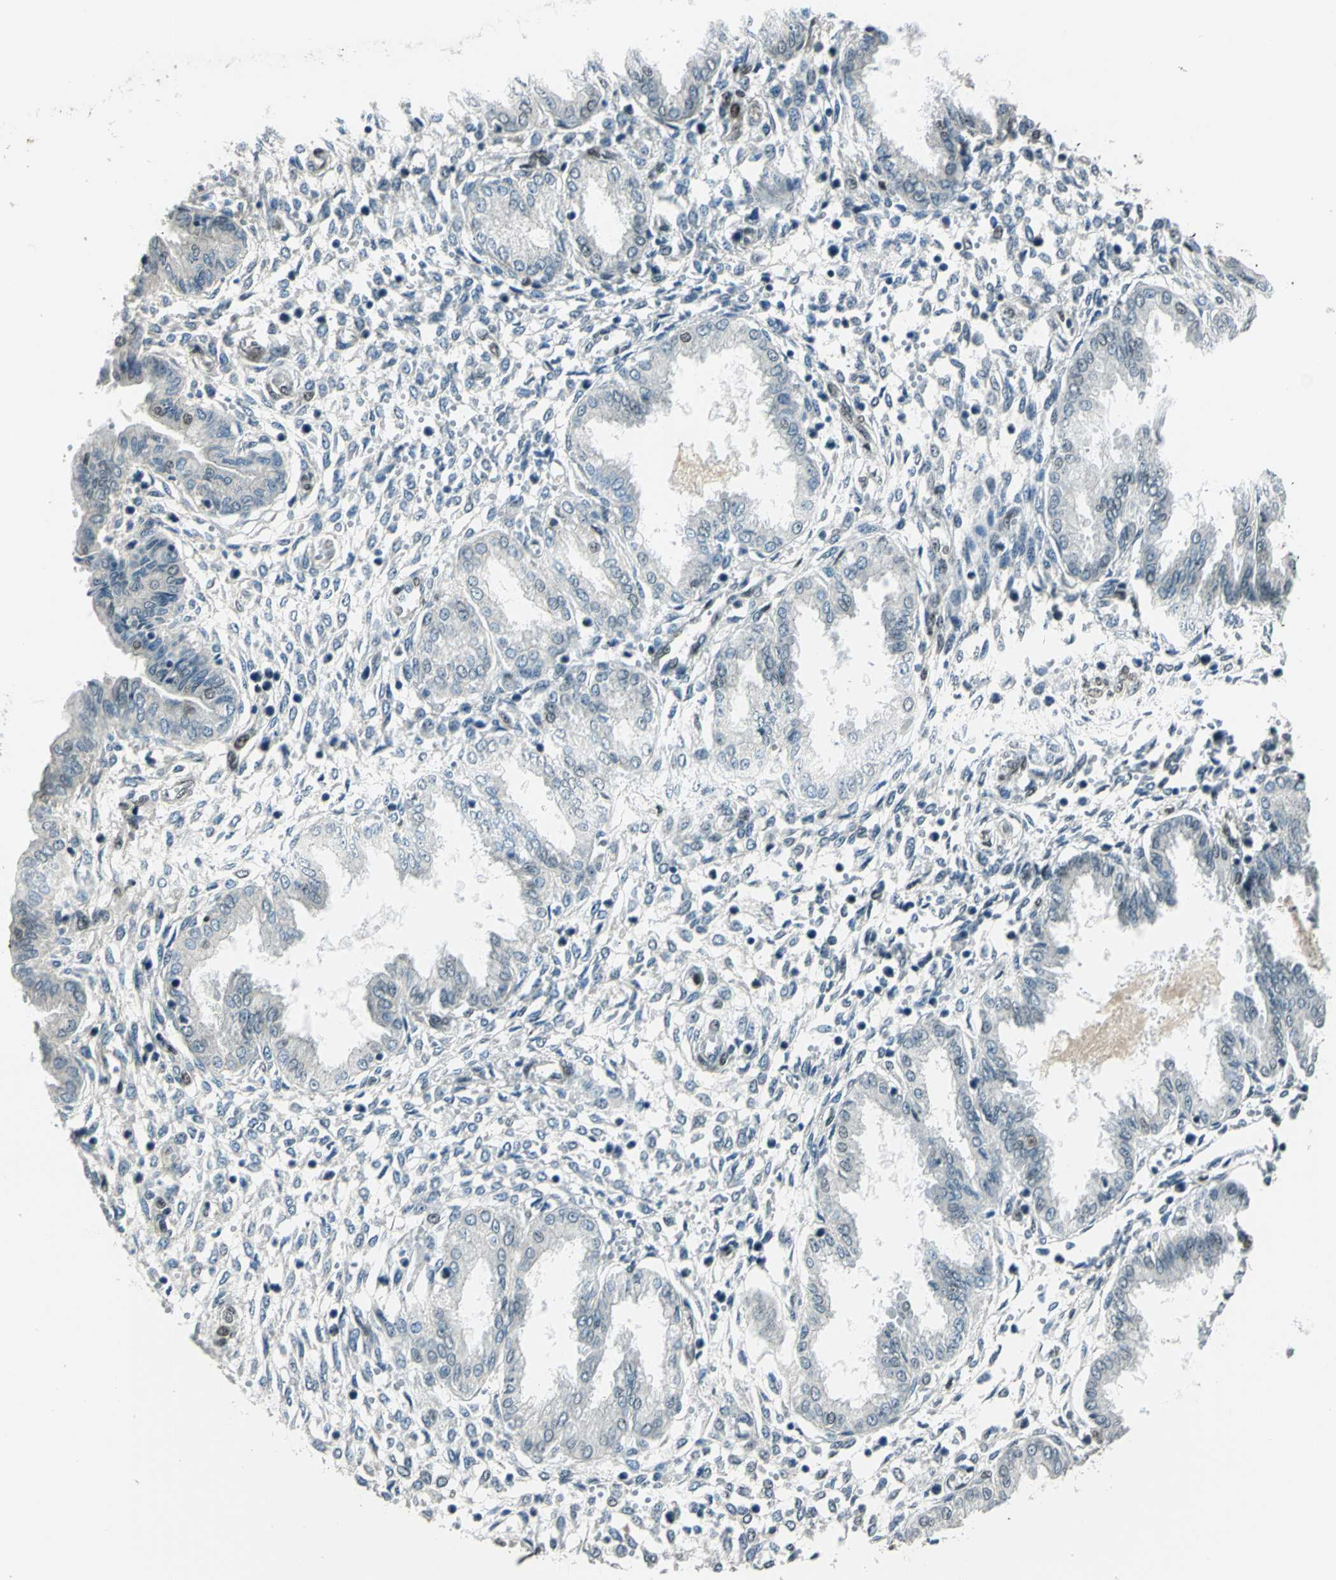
{"staining": {"intensity": "moderate", "quantity": ">75%", "location": "nuclear"}, "tissue": "endometrium", "cell_type": "Cells in endometrial stroma", "image_type": "normal", "snomed": [{"axis": "morphology", "description": "Normal tissue, NOS"}, {"axis": "topography", "description": "Endometrium"}], "caption": "The image exhibits staining of benign endometrium, revealing moderate nuclear protein staining (brown color) within cells in endometrial stroma.", "gene": "NFIA", "patient": {"sex": "female", "age": 33}}